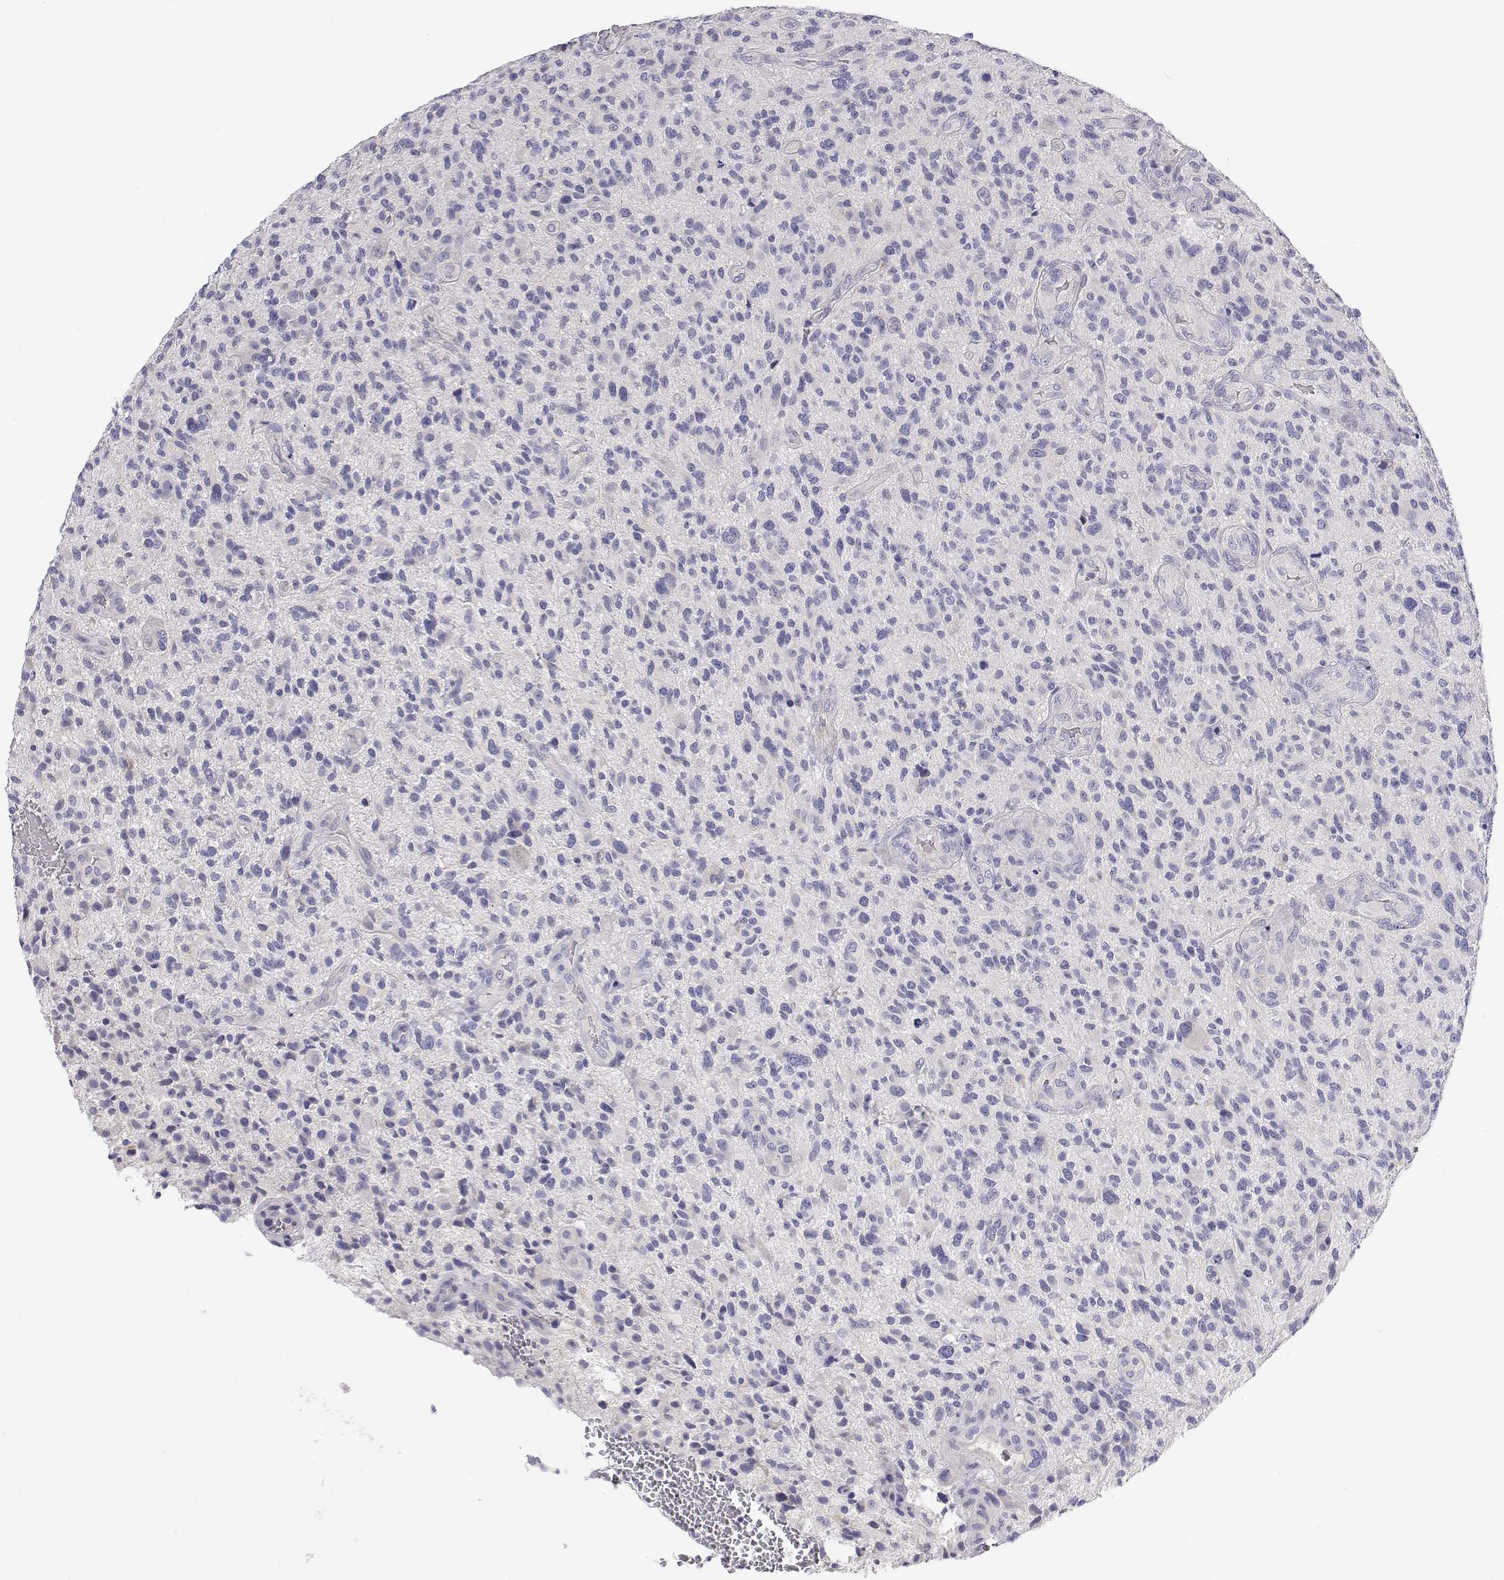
{"staining": {"intensity": "negative", "quantity": "none", "location": "none"}, "tissue": "glioma", "cell_type": "Tumor cells", "image_type": "cancer", "snomed": [{"axis": "morphology", "description": "Glioma, malignant, High grade"}, {"axis": "topography", "description": "Brain"}], "caption": "Tumor cells are negative for protein expression in human malignant high-grade glioma. (DAB (3,3'-diaminobenzidine) immunohistochemistry (IHC) with hematoxylin counter stain).", "gene": "ANKRD65", "patient": {"sex": "male", "age": 47}}